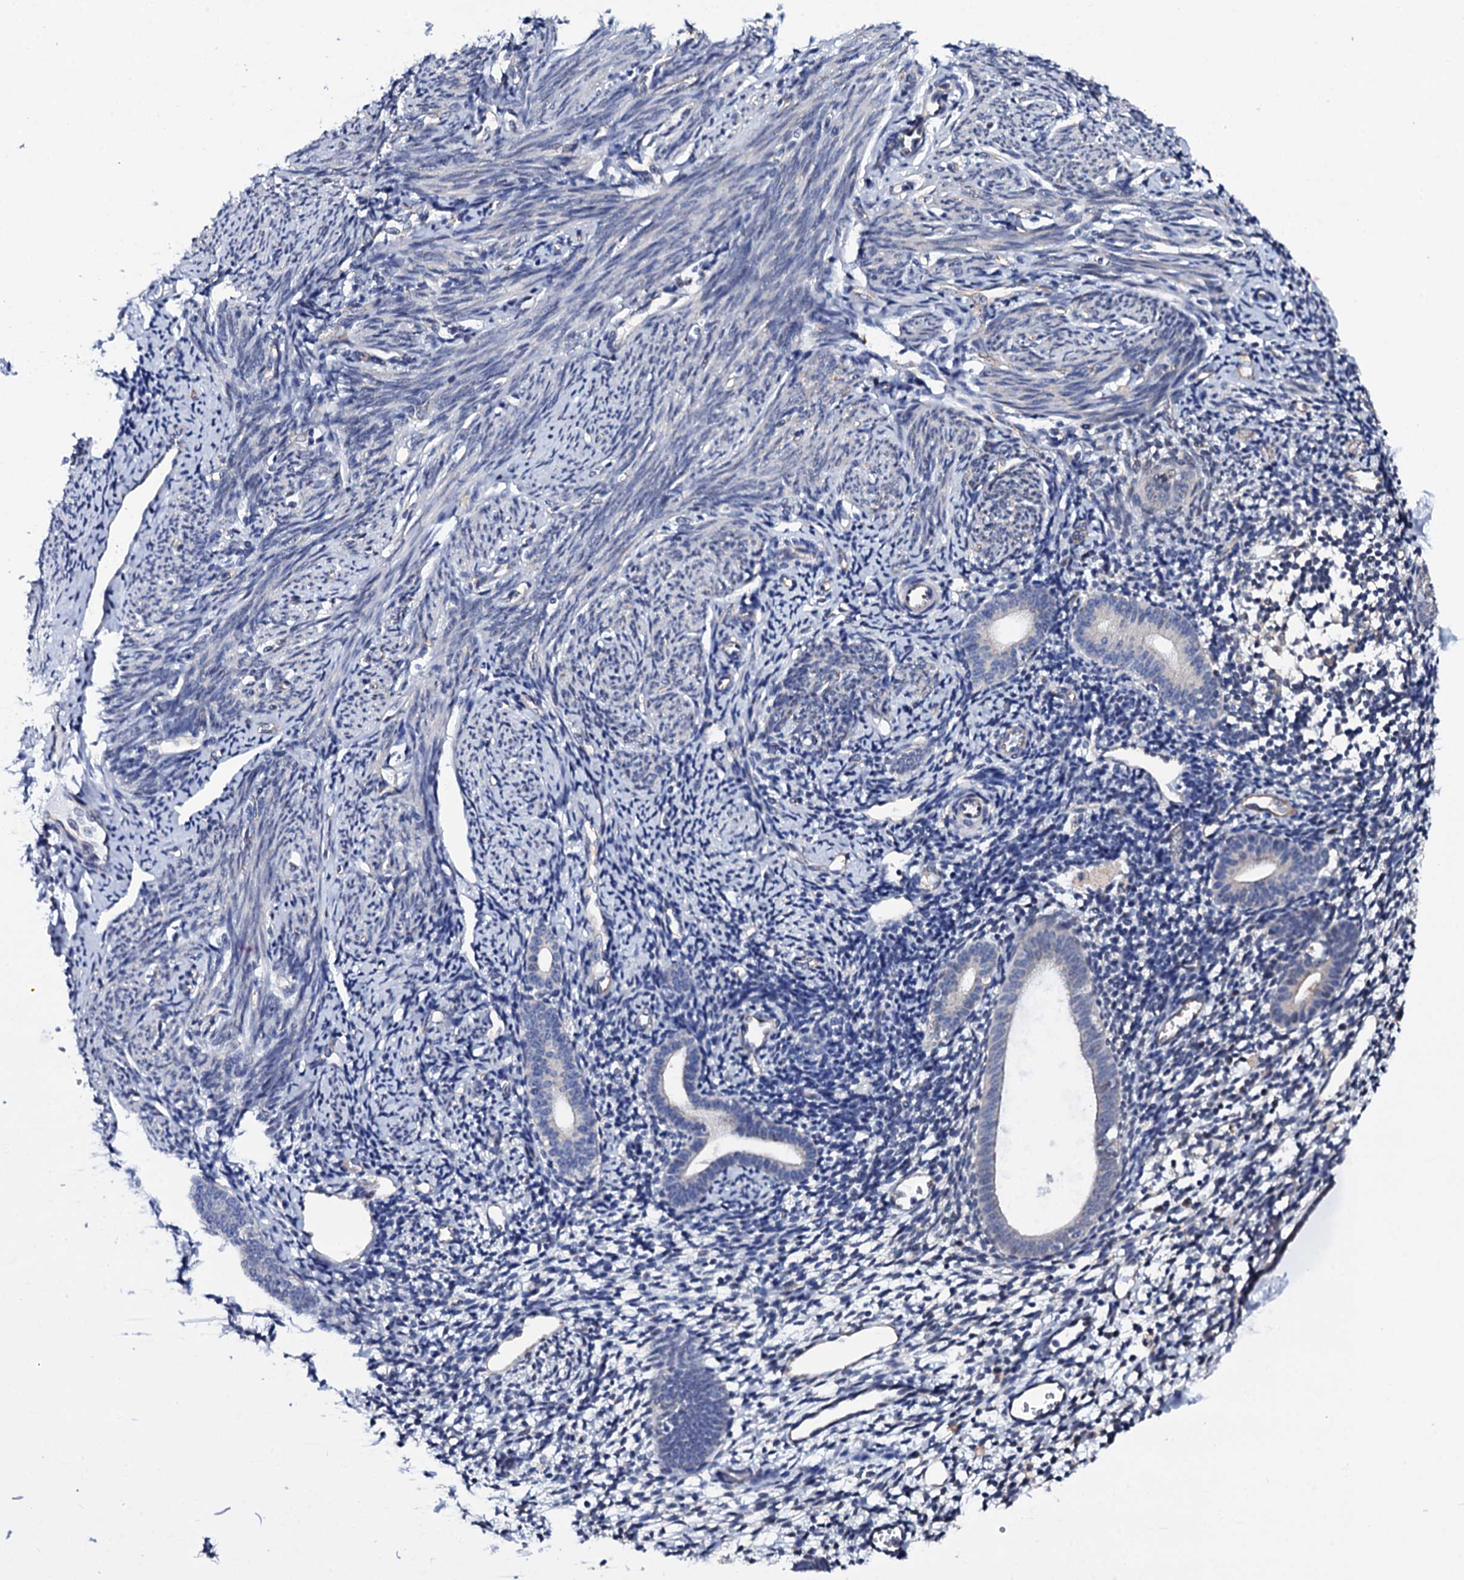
{"staining": {"intensity": "negative", "quantity": "none", "location": "none"}, "tissue": "endometrium", "cell_type": "Cells in endometrial stroma", "image_type": "normal", "snomed": [{"axis": "morphology", "description": "Normal tissue, NOS"}, {"axis": "topography", "description": "Endometrium"}], "caption": "IHC of normal human endometrium exhibits no positivity in cells in endometrial stroma.", "gene": "GAREM1", "patient": {"sex": "female", "age": 56}}